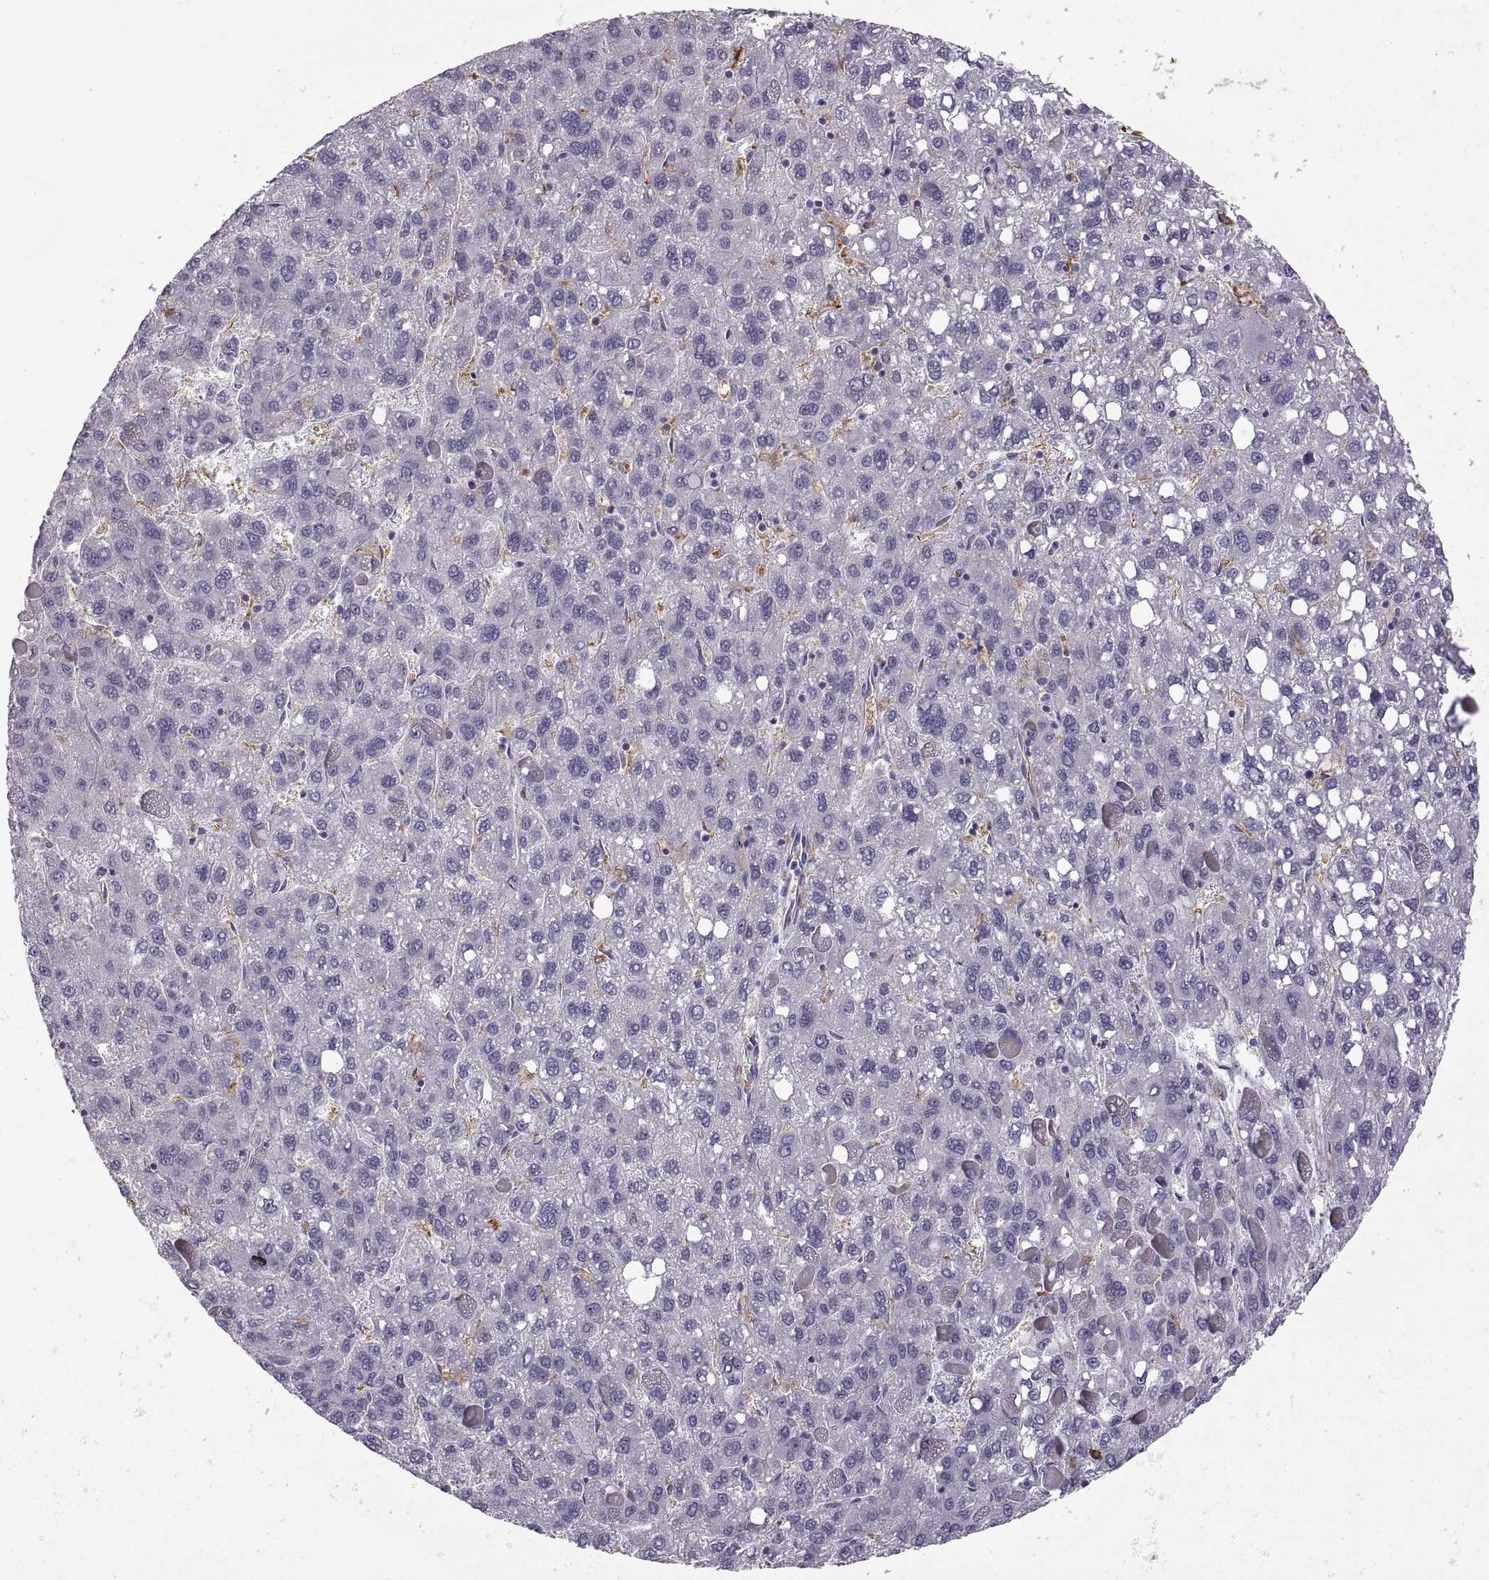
{"staining": {"intensity": "negative", "quantity": "none", "location": "none"}, "tissue": "liver cancer", "cell_type": "Tumor cells", "image_type": "cancer", "snomed": [{"axis": "morphology", "description": "Carcinoma, Hepatocellular, NOS"}, {"axis": "topography", "description": "Liver"}], "caption": "The IHC micrograph has no significant staining in tumor cells of liver cancer (hepatocellular carcinoma) tissue.", "gene": "MEIOC", "patient": {"sex": "female", "age": 82}}